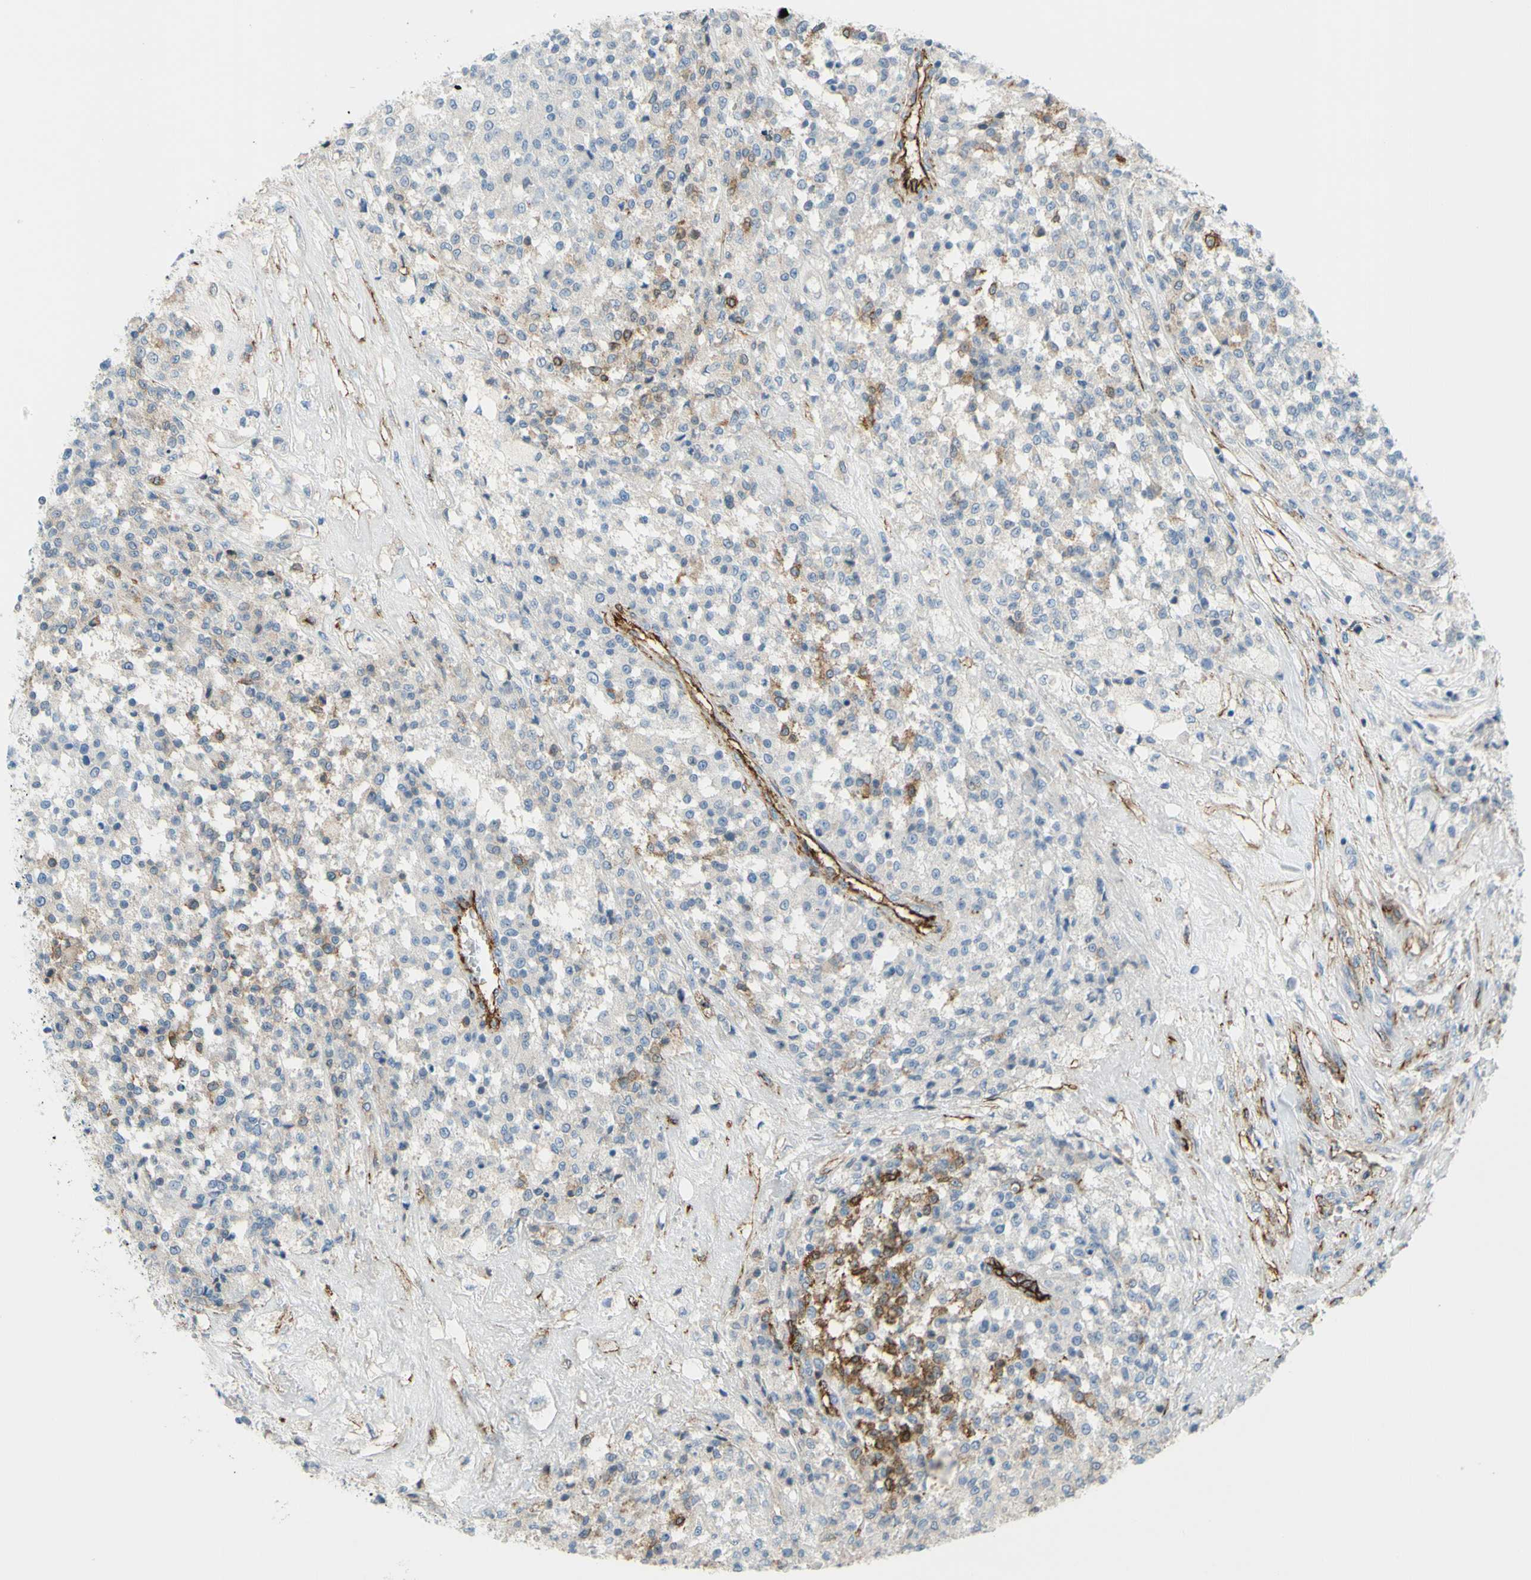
{"staining": {"intensity": "moderate", "quantity": "25%-75%", "location": "cytoplasmic/membranous"}, "tissue": "testis cancer", "cell_type": "Tumor cells", "image_type": "cancer", "snomed": [{"axis": "morphology", "description": "Seminoma, NOS"}, {"axis": "topography", "description": "Testis"}], "caption": "This is an image of immunohistochemistry (IHC) staining of seminoma (testis), which shows moderate staining in the cytoplasmic/membranous of tumor cells.", "gene": "PRRG2", "patient": {"sex": "male", "age": 59}}